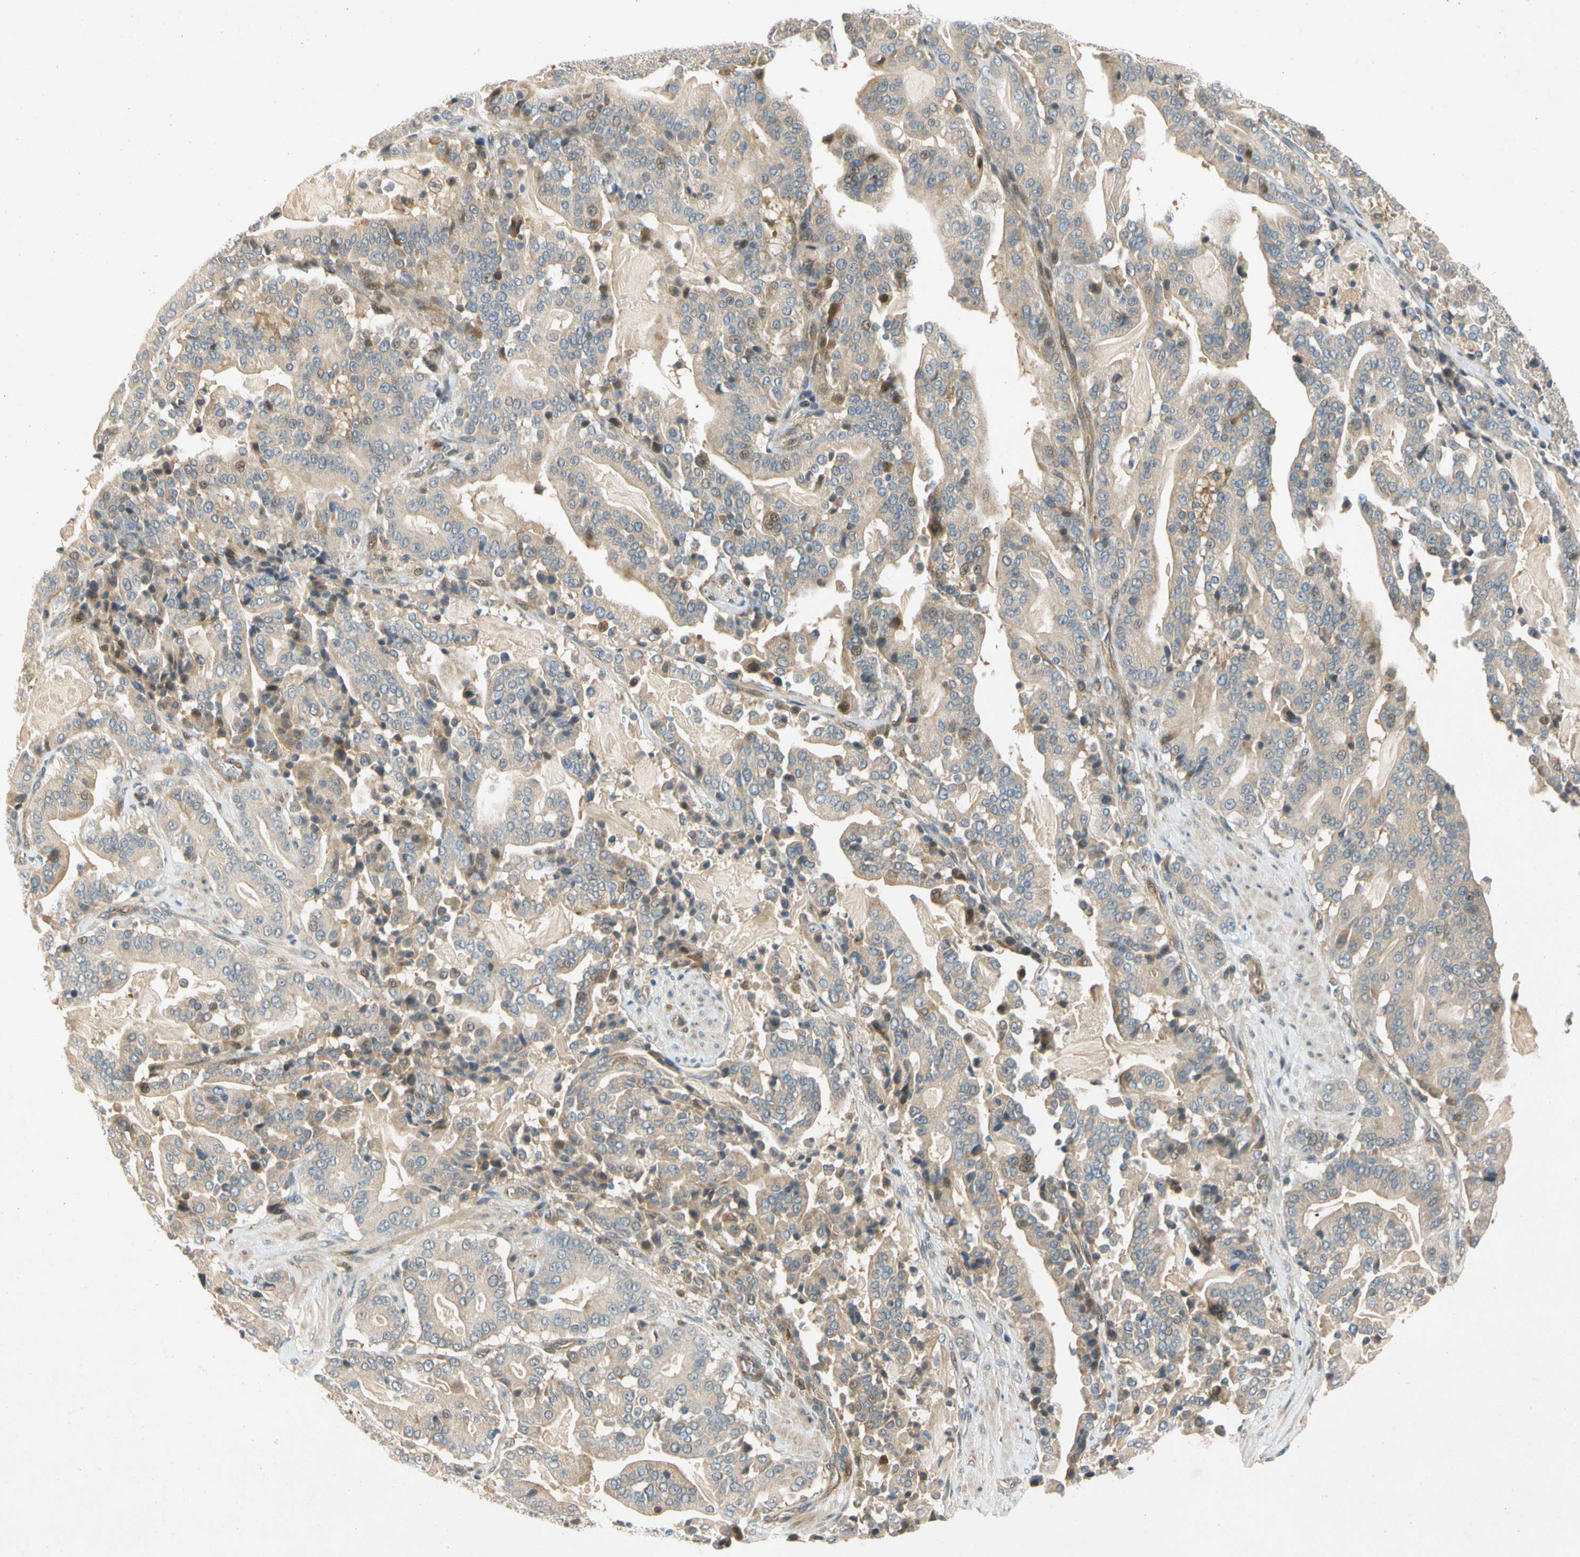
{"staining": {"intensity": "weak", "quantity": "25%-75%", "location": "cytoplasmic/membranous,nuclear"}, "tissue": "pancreatic cancer", "cell_type": "Tumor cells", "image_type": "cancer", "snomed": [{"axis": "morphology", "description": "Adenocarcinoma, NOS"}, {"axis": "topography", "description": "Pancreas"}], "caption": "A micrograph showing weak cytoplasmic/membranous and nuclear positivity in about 25%-75% of tumor cells in pancreatic cancer, as visualized by brown immunohistochemical staining.", "gene": "GATD1", "patient": {"sex": "male", "age": 63}}